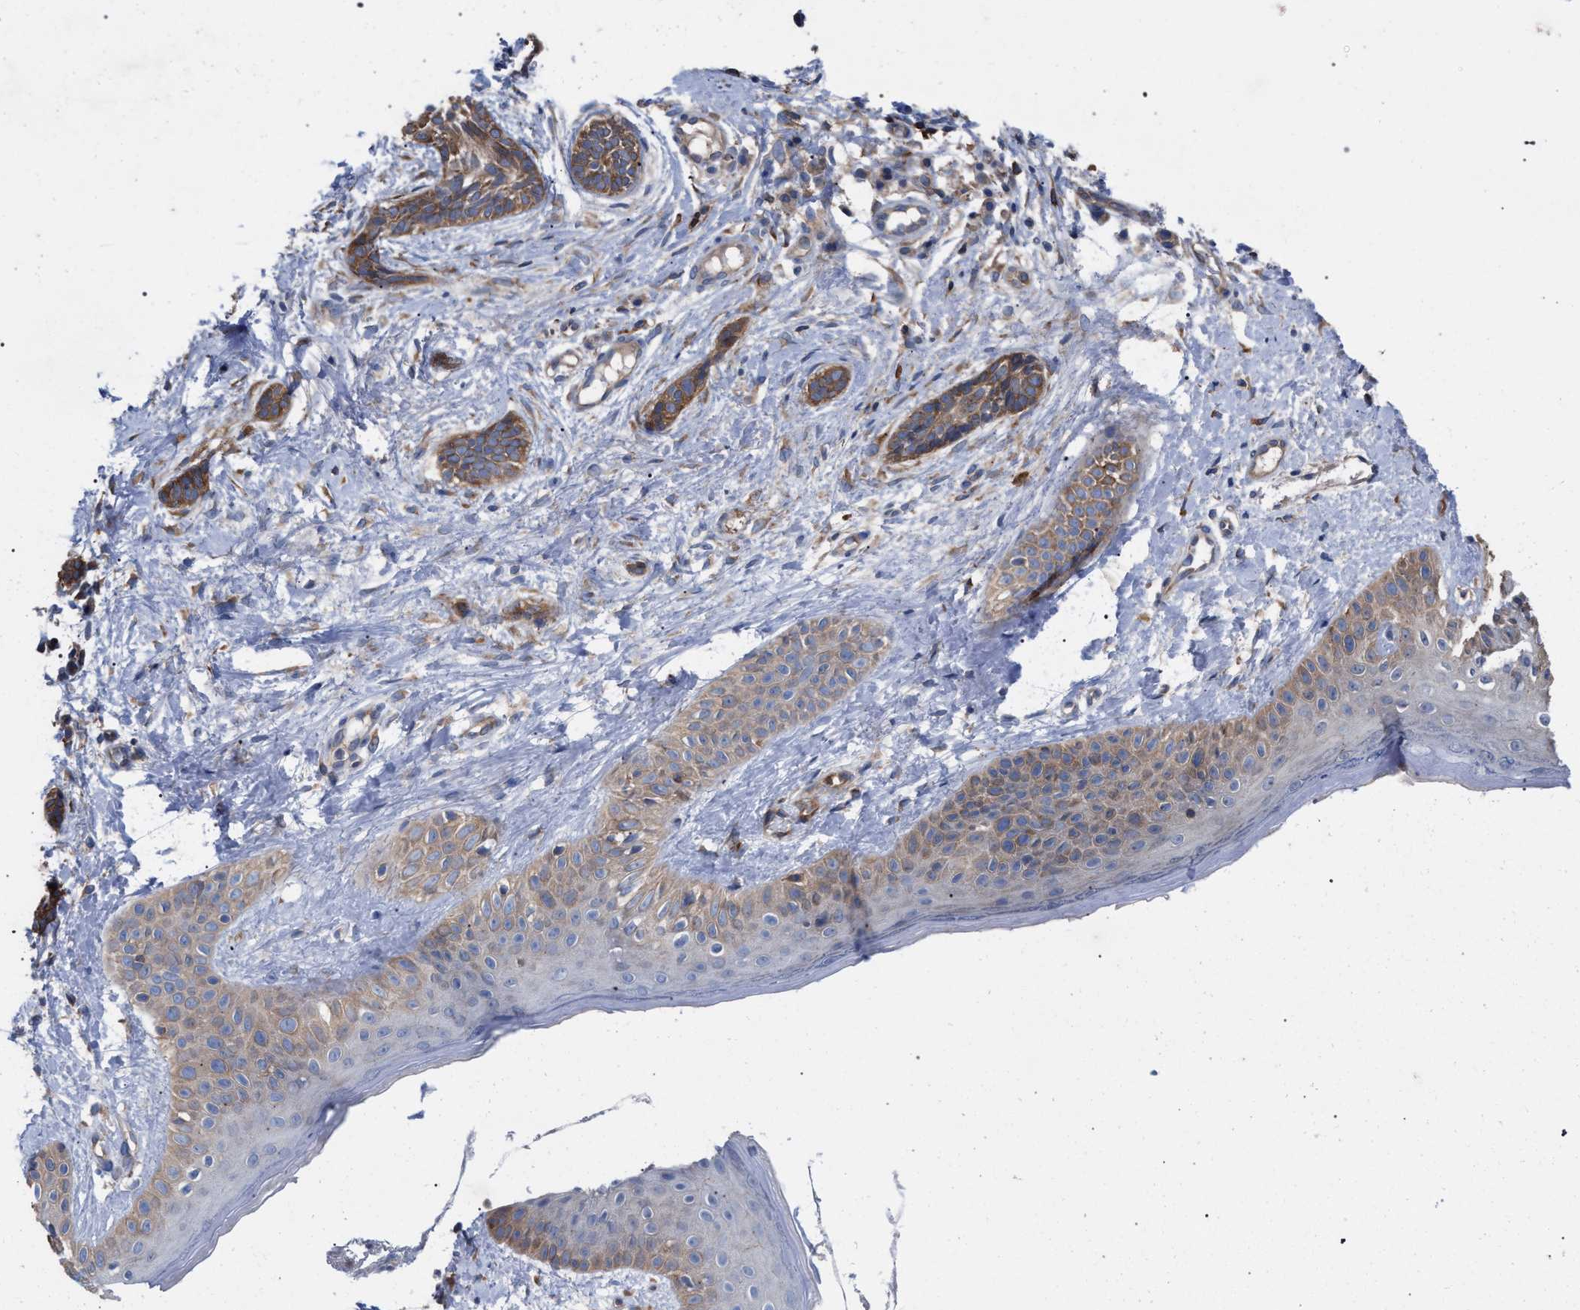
{"staining": {"intensity": "moderate", "quantity": ">75%", "location": "cytoplasmic/membranous"}, "tissue": "skin cancer", "cell_type": "Tumor cells", "image_type": "cancer", "snomed": [{"axis": "morphology", "description": "Normal tissue, NOS"}, {"axis": "morphology", "description": "Basal cell carcinoma"}, {"axis": "topography", "description": "Skin"}], "caption": "Protein analysis of basal cell carcinoma (skin) tissue exhibits moderate cytoplasmic/membranous positivity in approximately >75% of tumor cells. The staining was performed using DAB, with brown indicating positive protein expression. Nuclei are stained blue with hematoxylin.", "gene": "CDR2L", "patient": {"sex": "male", "age": 63}}